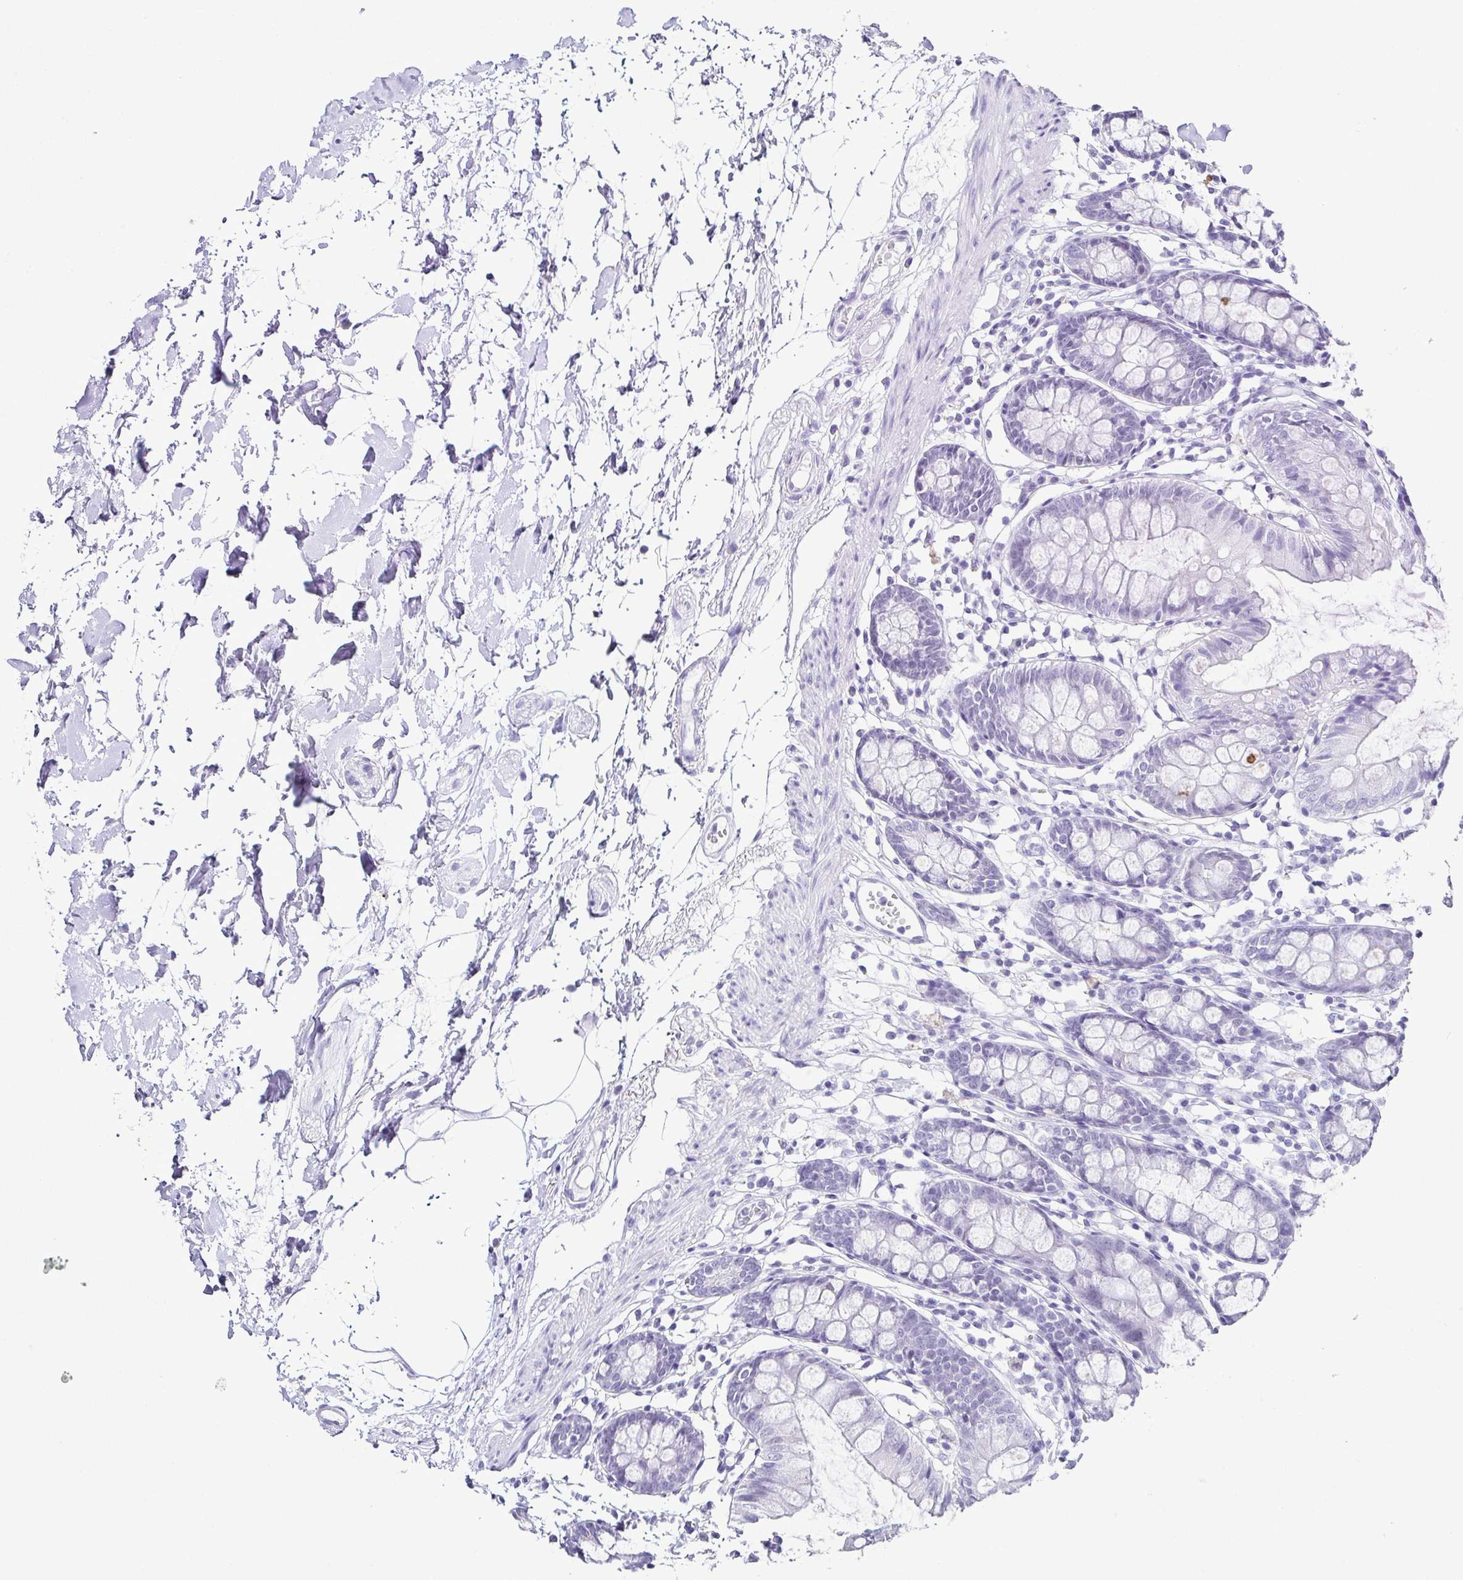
{"staining": {"intensity": "negative", "quantity": "none", "location": "none"}, "tissue": "colon", "cell_type": "Endothelial cells", "image_type": "normal", "snomed": [{"axis": "morphology", "description": "Normal tissue, NOS"}, {"axis": "topography", "description": "Colon"}], "caption": "Immunohistochemical staining of normal human colon shows no significant staining in endothelial cells. (Stains: DAB IHC with hematoxylin counter stain, Microscopy: brightfield microscopy at high magnification).", "gene": "ESX1", "patient": {"sex": "female", "age": 84}}